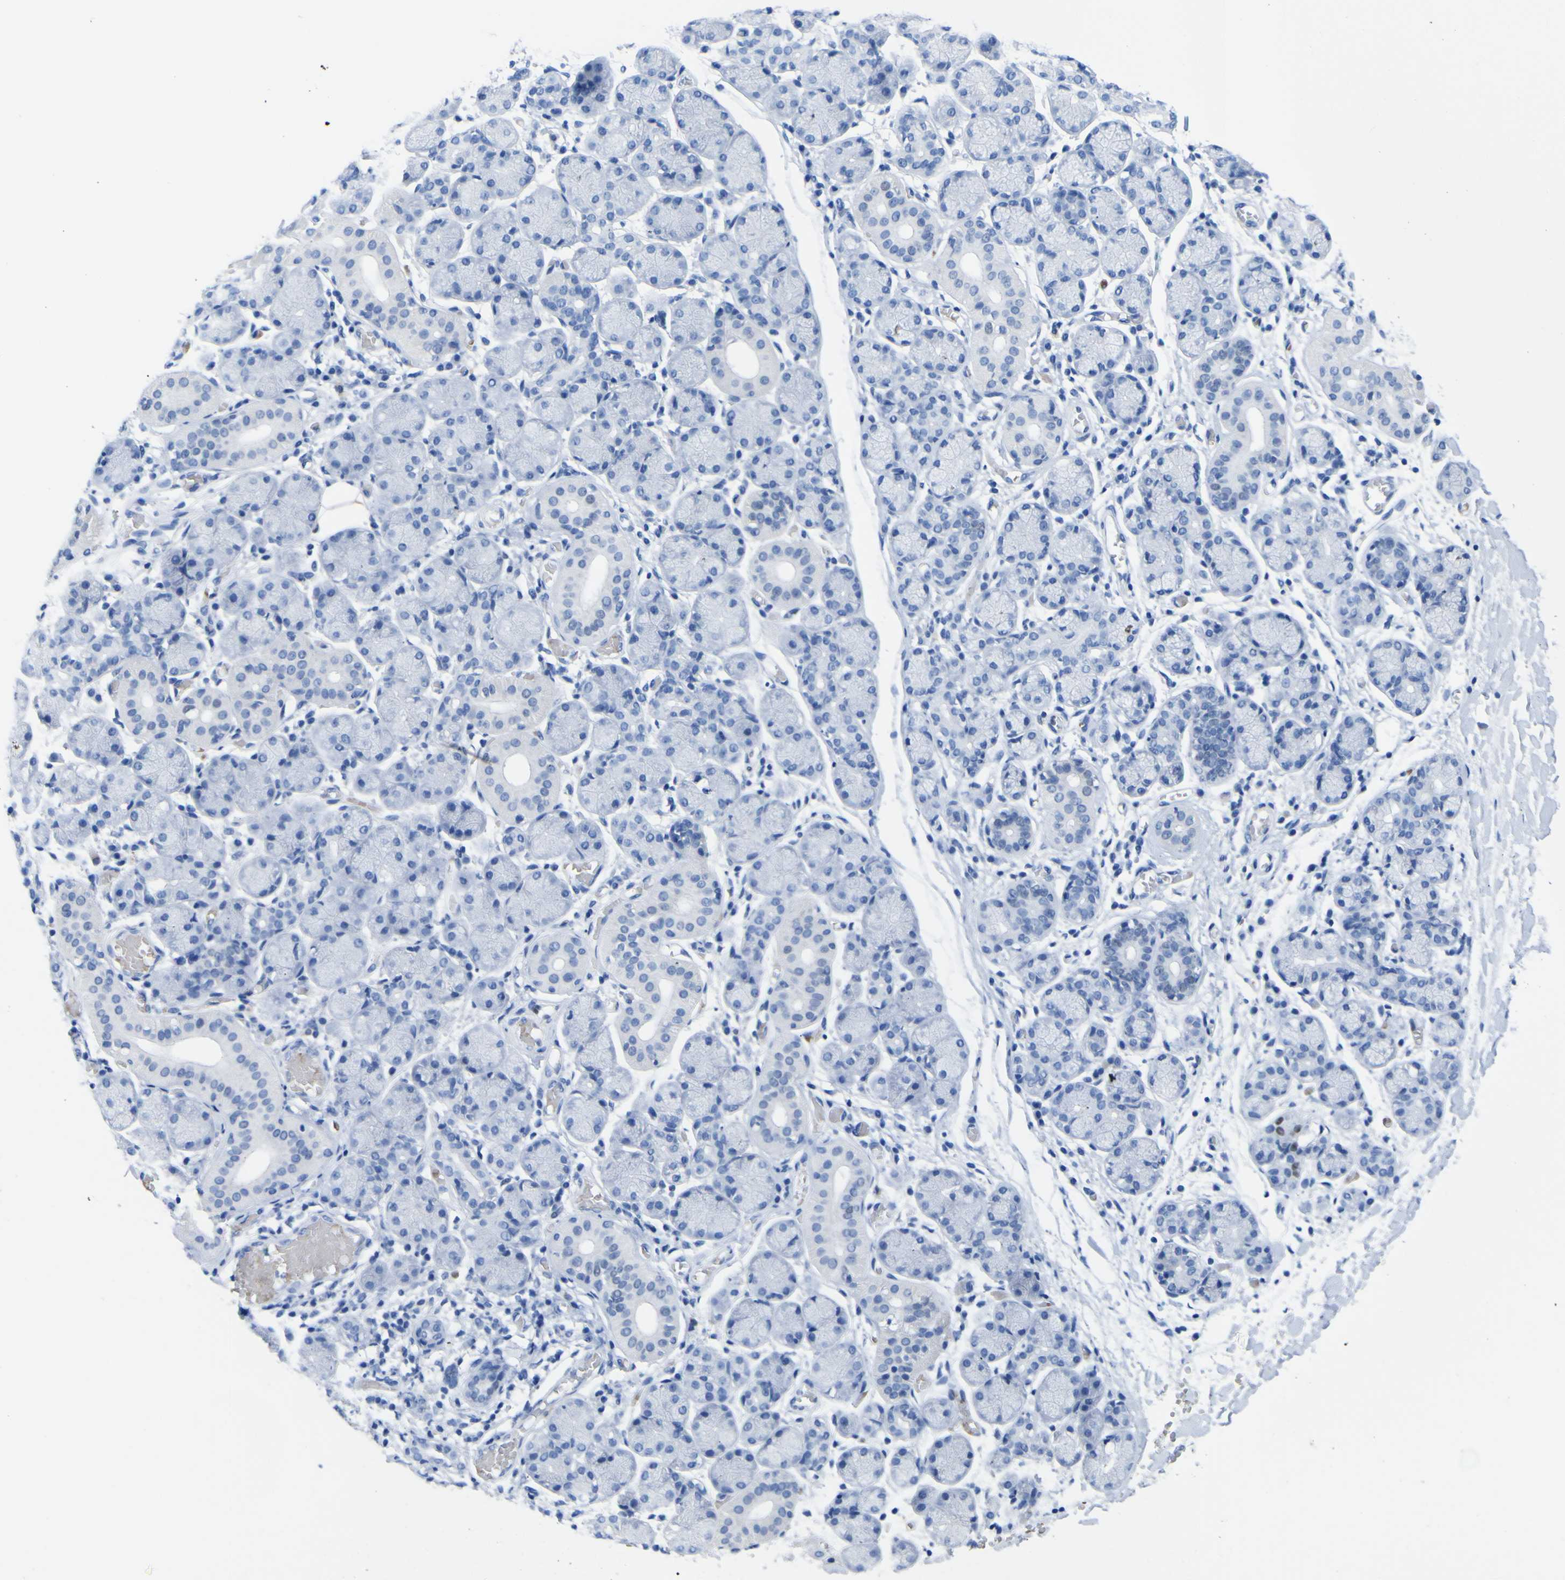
{"staining": {"intensity": "negative", "quantity": "none", "location": "none"}, "tissue": "salivary gland", "cell_type": "Glandular cells", "image_type": "normal", "snomed": [{"axis": "morphology", "description": "Normal tissue, NOS"}, {"axis": "topography", "description": "Salivary gland"}], "caption": "The photomicrograph reveals no significant expression in glandular cells of salivary gland.", "gene": "DACH1", "patient": {"sex": "female", "age": 24}}